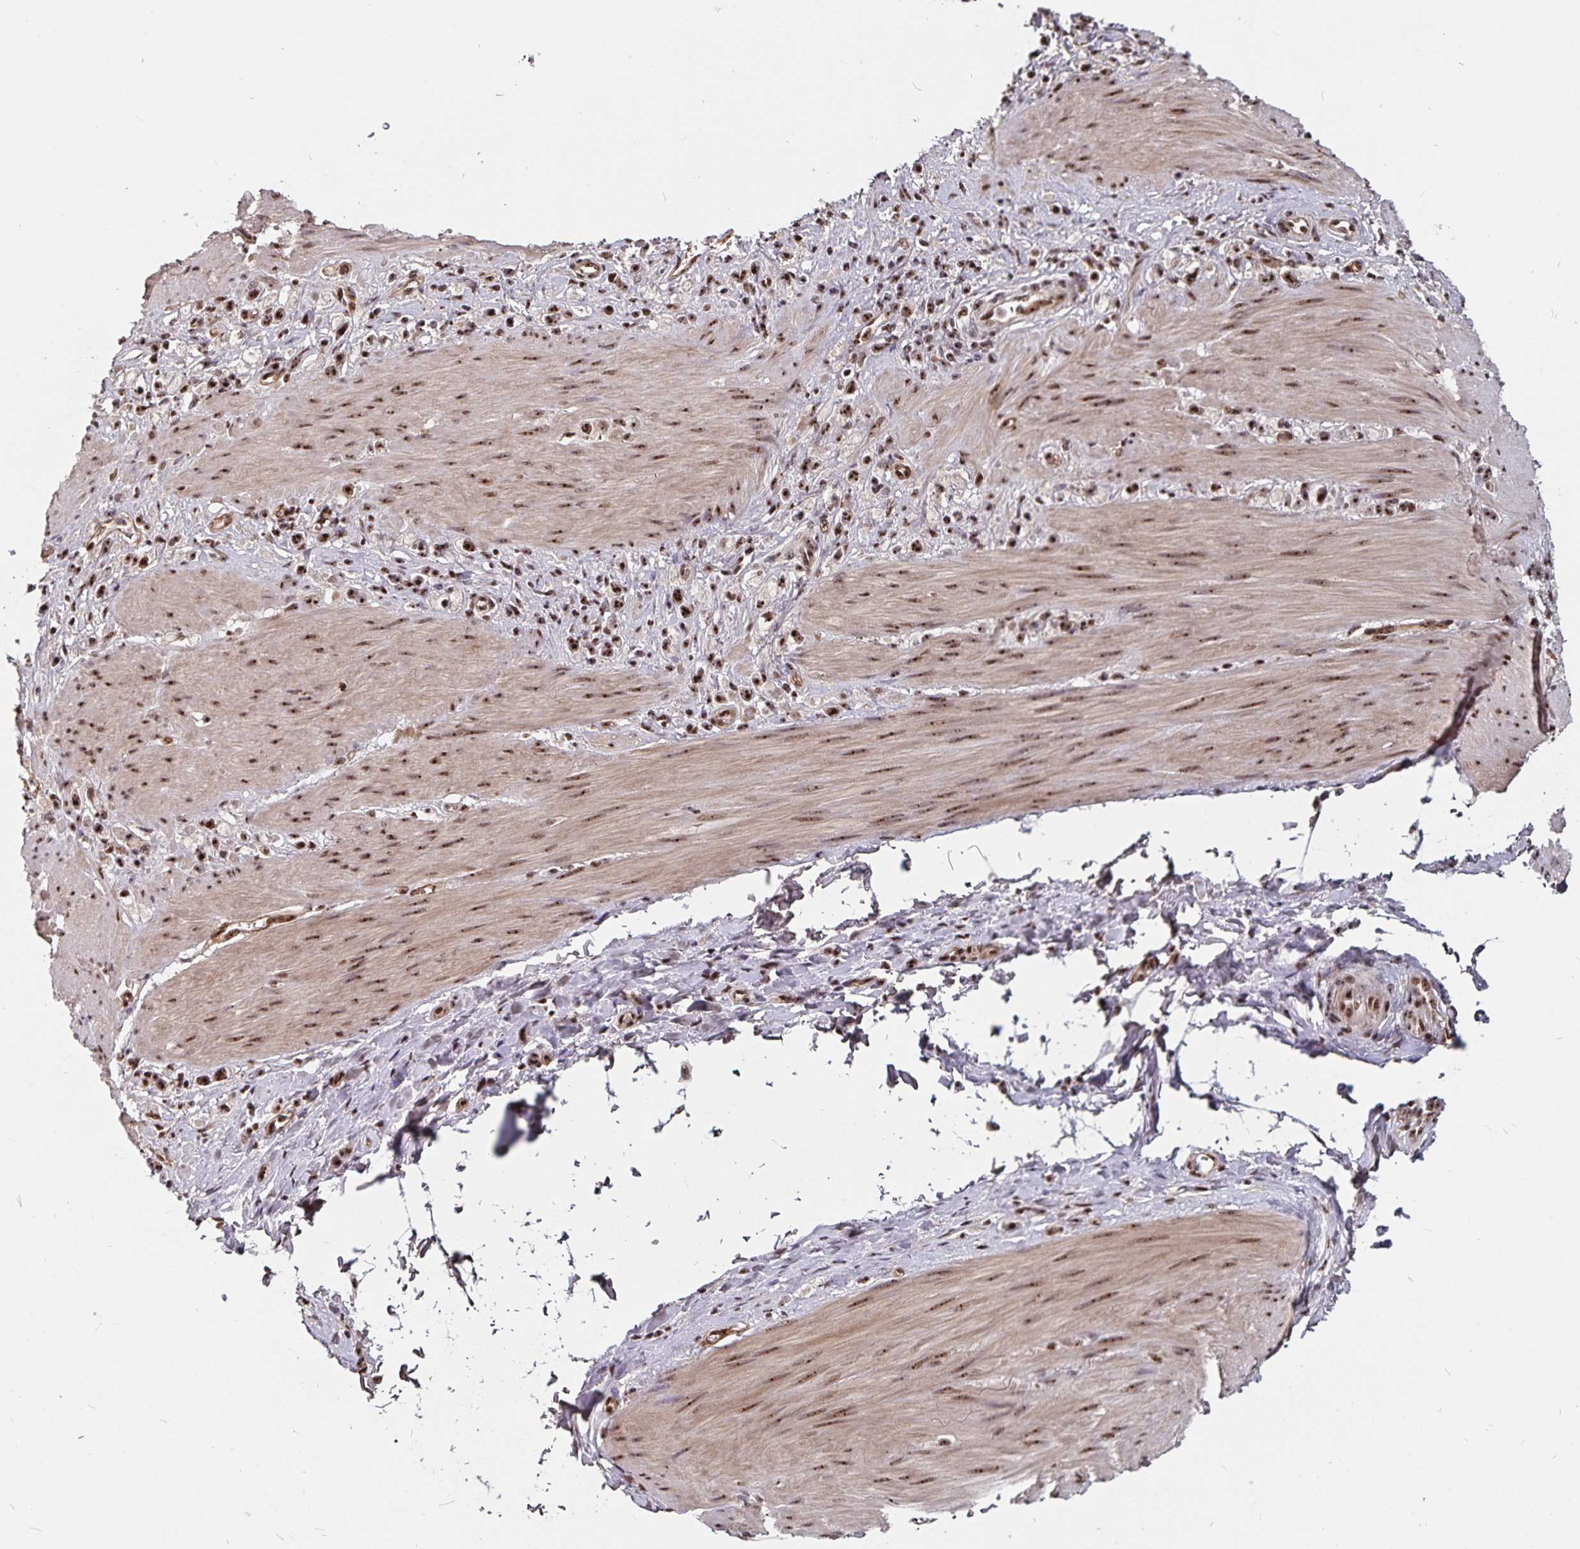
{"staining": {"intensity": "moderate", "quantity": ">75%", "location": "nuclear"}, "tissue": "stomach cancer", "cell_type": "Tumor cells", "image_type": "cancer", "snomed": [{"axis": "morphology", "description": "Adenocarcinoma, NOS"}, {"axis": "topography", "description": "Stomach"}], "caption": "An IHC photomicrograph of neoplastic tissue is shown. Protein staining in brown highlights moderate nuclear positivity in adenocarcinoma (stomach) within tumor cells. Using DAB (brown) and hematoxylin (blue) stains, captured at high magnification using brightfield microscopy.", "gene": "LAS1L", "patient": {"sex": "female", "age": 65}}